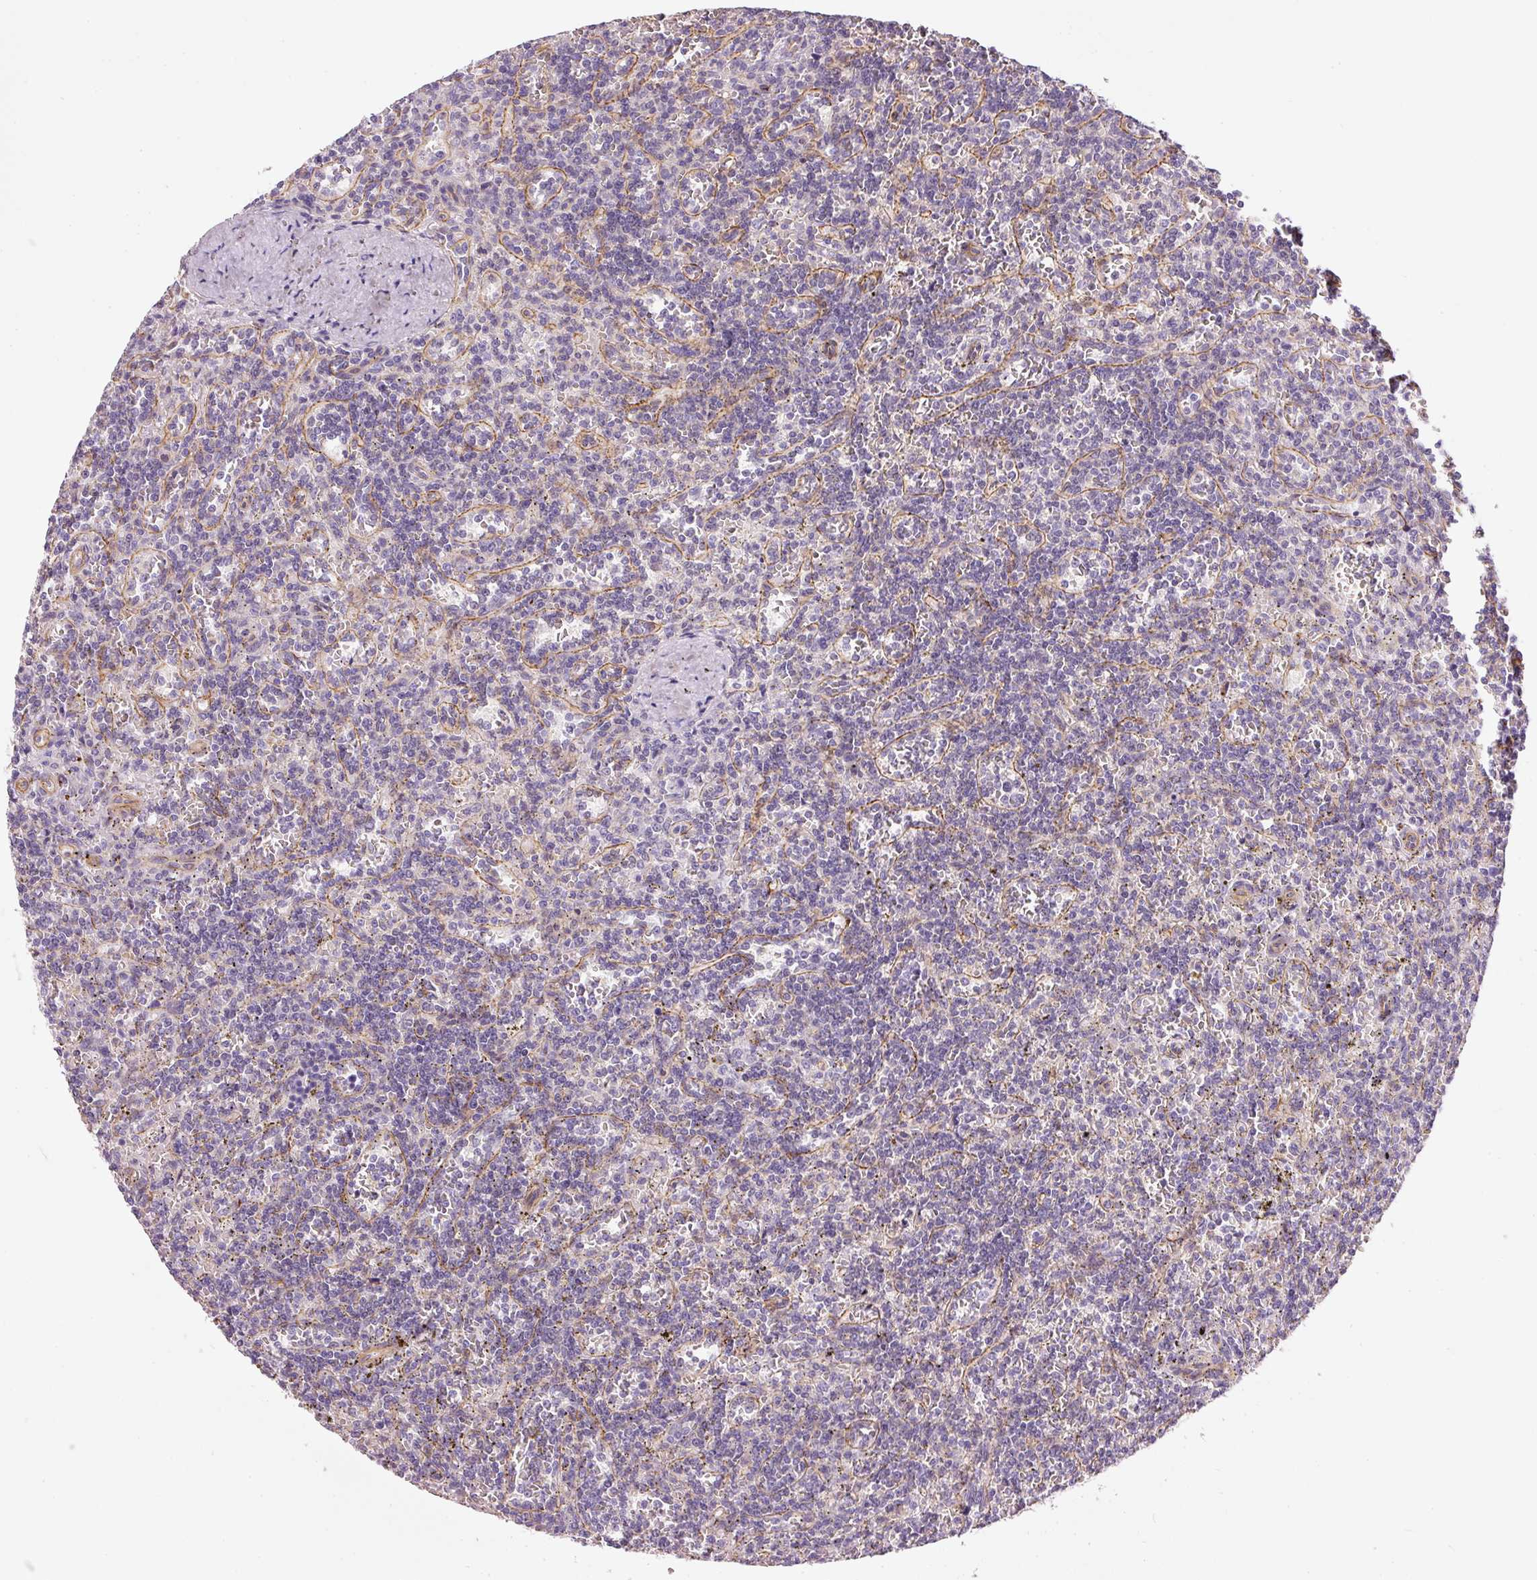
{"staining": {"intensity": "negative", "quantity": "none", "location": "none"}, "tissue": "lymphoma", "cell_type": "Tumor cells", "image_type": "cancer", "snomed": [{"axis": "morphology", "description": "Malignant lymphoma, non-Hodgkin's type, Low grade"}, {"axis": "topography", "description": "Spleen"}], "caption": "Immunohistochemistry image of human lymphoma stained for a protein (brown), which demonstrates no staining in tumor cells. (DAB (3,3'-diaminobenzidine) immunohistochemistry (IHC), high magnification).", "gene": "OSR2", "patient": {"sex": "male", "age": 73}}